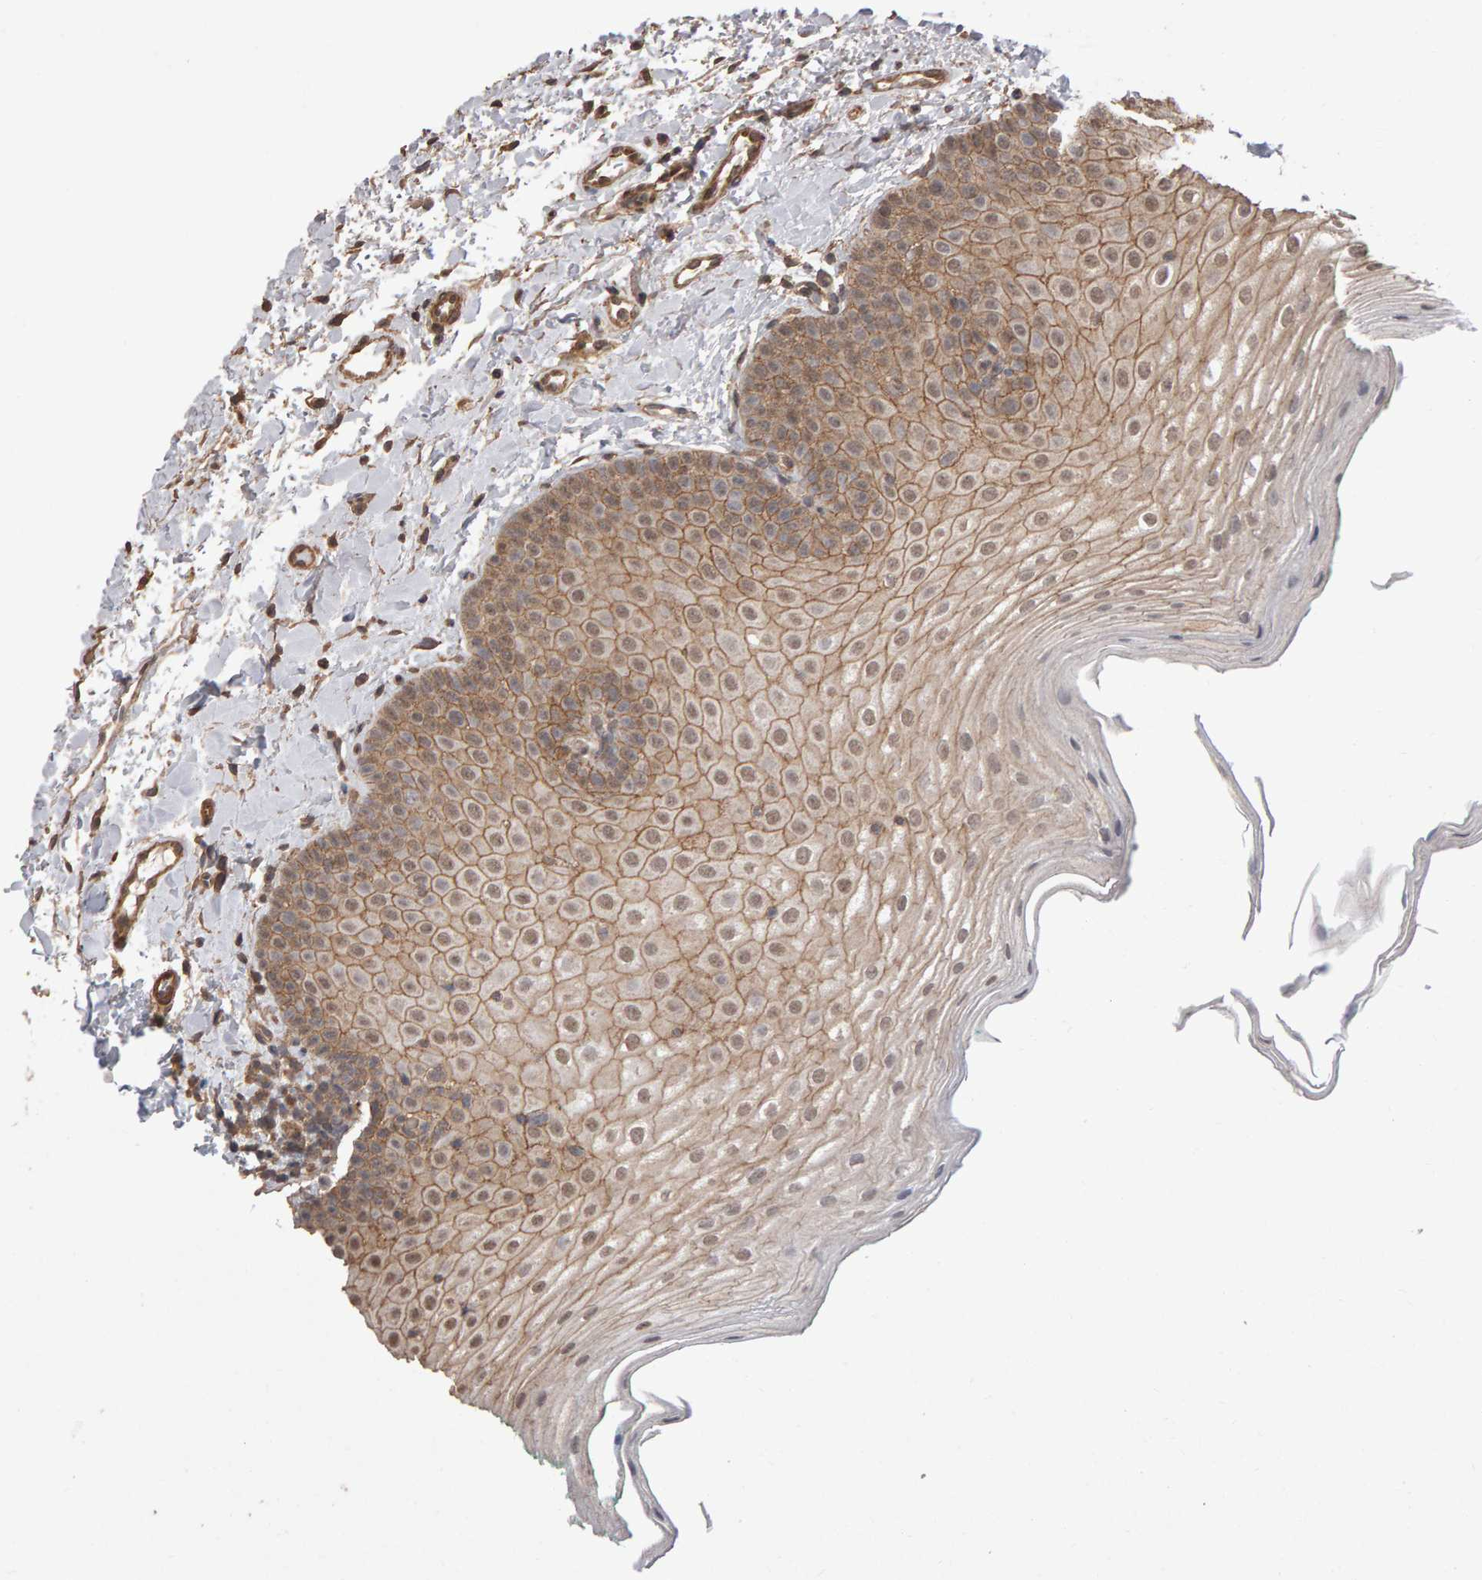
{"staining": {"intensity": "moderate", "quantity": ">75%", "location": "cytoplasmic/membranous,nuclear"}, "tissue": "oral mucosa", "cell_type": "Squamous epithelial cells", "image_type": "normal", "snomed": [{"axis": "morphology", "description": "Normal tissue, NOS"}, {"axis": "topography", "description": "Skin"}, {"axis": "topography", "description": "Oral tissue"}], "caption": "Squamous epithelial cells show medium levels of moderate cytoplasmic/membranous,nuclear expression in approximately >75% of cells in benign human oral mucosa. (Stains: DAB (3,3'-diaminobenzidine) in brown, nuclei in blue, Microscopy: brightfield microscopy at high magnification).", "gene": "SCRIB", "patient": {"sex": "male", "age": 84}}